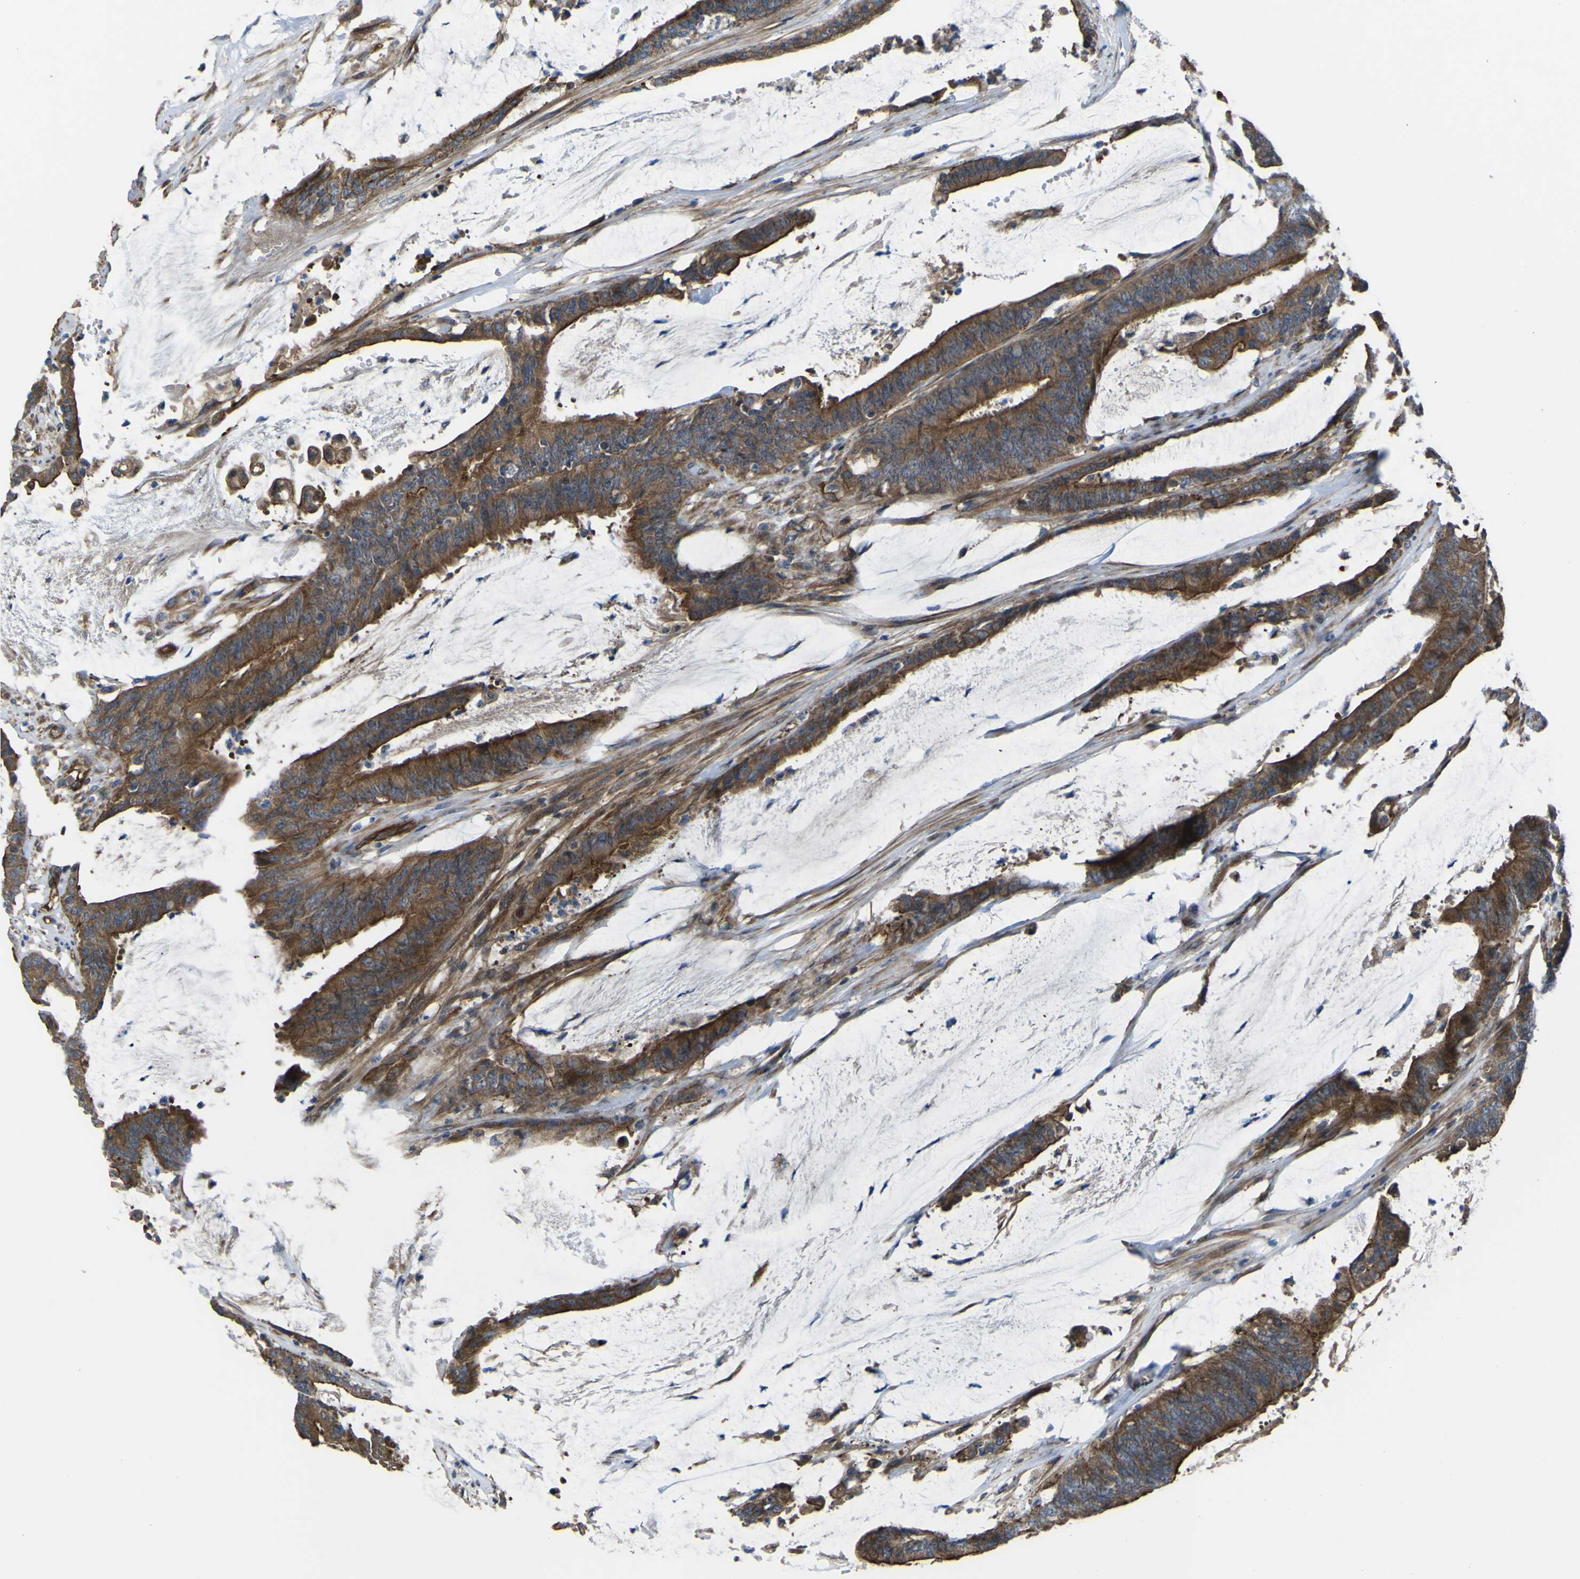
{"staining": {"intensity": "moderate", "quantity": ">75%", "location": "cytoplasmic/membranous"}, "tissue": "colorectal cancer", "cell_type": "Tumor cells", "image_type": "cancer", "snomed": [{"axis": "morphology", "description": "Adenocarcinoma, NOS"}, {"axis": "topography", "description": "Rectum"}], "caption": "Moderate cytoplasmic/membranous staining for a protein is present in approximately >75% of tumor cells of colorectal cancer (adenocarcinoma) using IHC.", "gene": "FBXO30", "patient": {"sex": "female", "age": 66}}